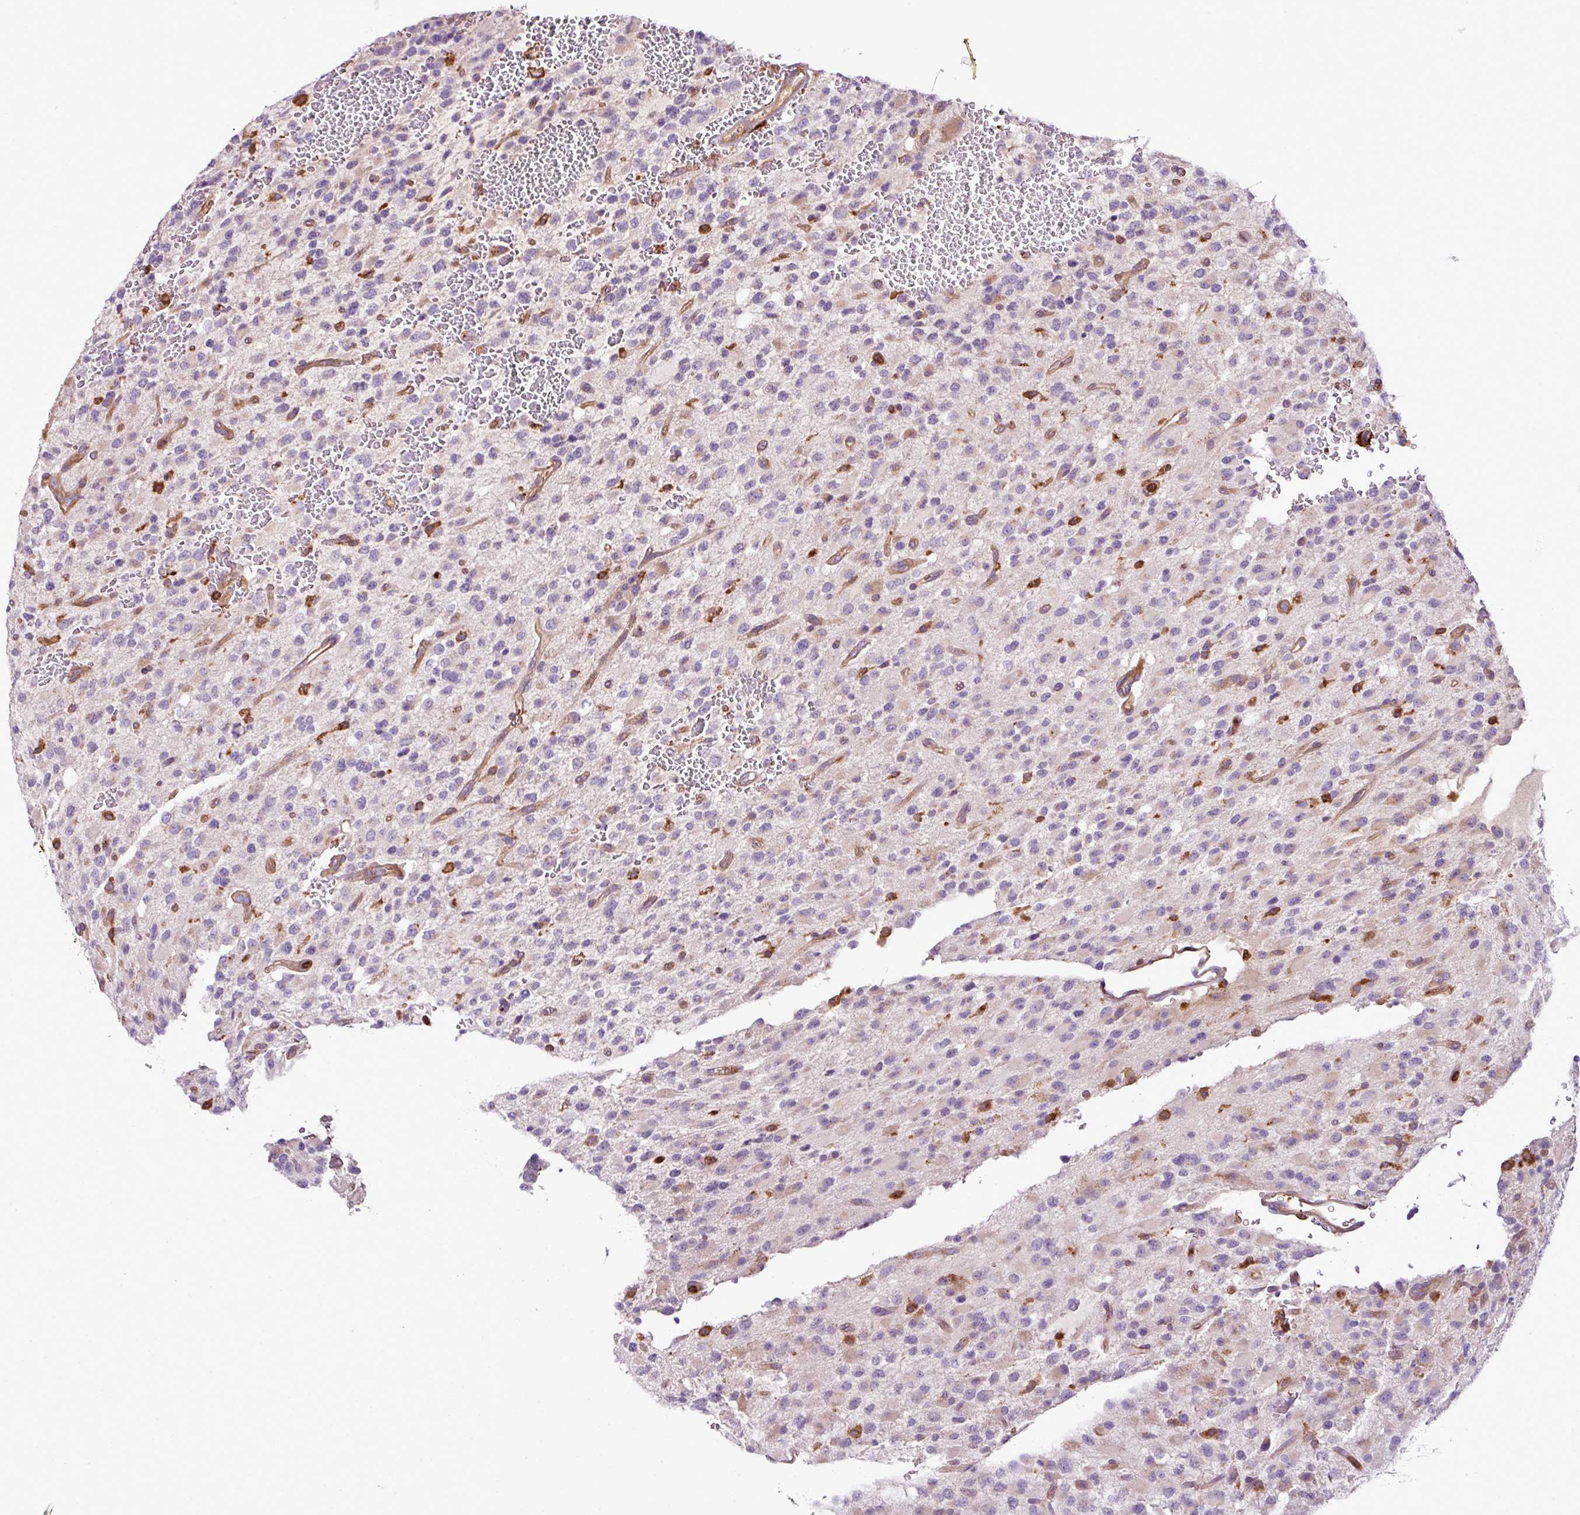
{"staining": {"intensity": "negative", "quantity": "none", "location": "none"}, "tissue": "glioma", "cell_type": "Tumor cells", "image_type": "cancer", "snomed": [{"axis": "morphology", "description": "Glioma, malignant, High grade"}, {"axis": "topography", "description": "Brain"}], "caption": "Image shows no protein staining in tumor cells of malignant glioma (high-grade) tissue.", "gene": "PGAP6", "patient": {"sex": "male", "age": 34}}